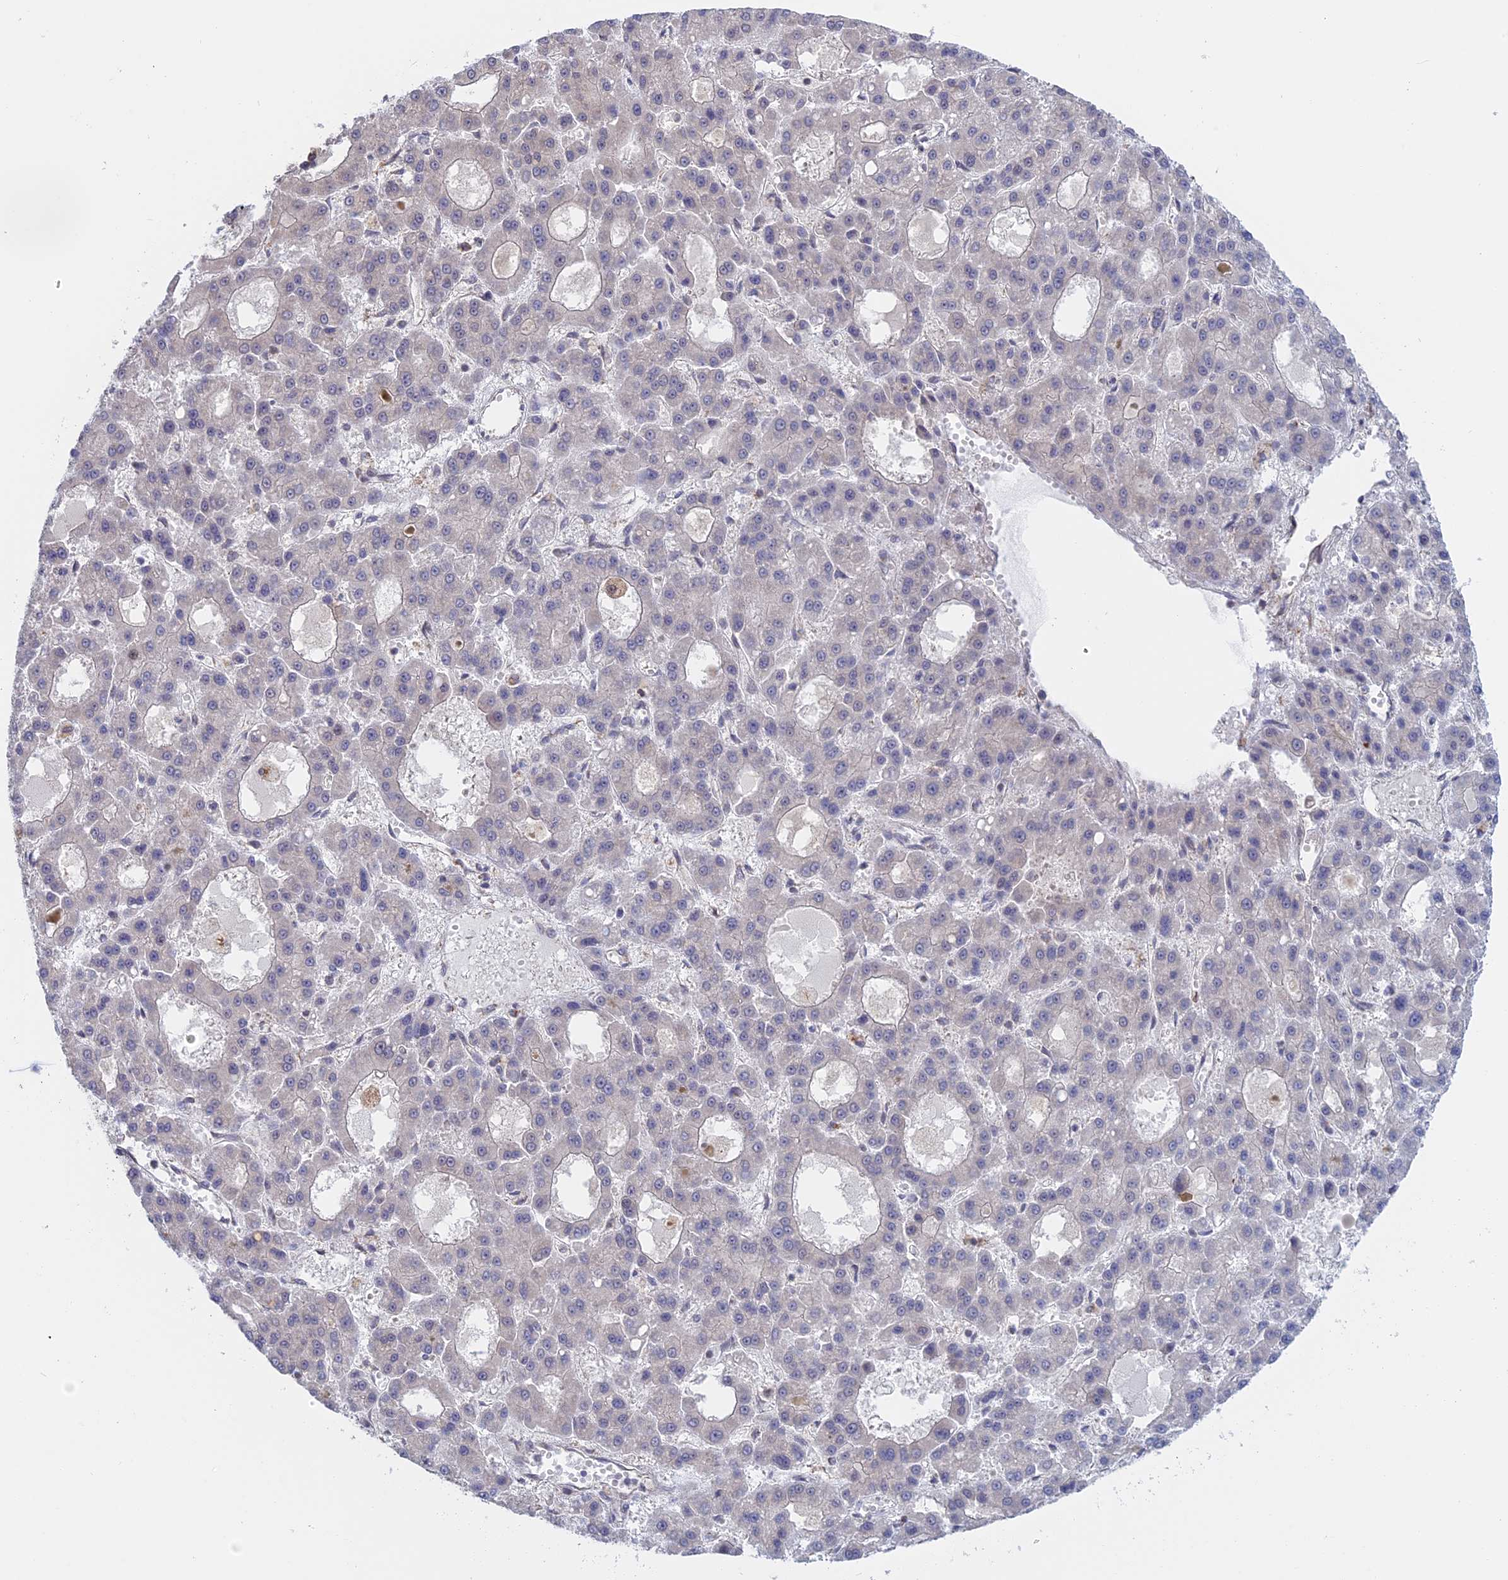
{"staining": {"intensity": "negative", "quantity": "none", "location": "none"}, "tissue": "liver cancer", "cell_type": "Tumor cells", "image_type": "cancer", "snomed": [{"axis": "morphology", "description": "Carcinoma, Hepatocellular, NOS"}, {"axis": "topography", "description": "Liver"}], "caption": "The micrograph demonstrates no significant expression in tumor cells of hepatocellular carcinoma (liver).", "gene": "GSKIP", "patient": {"sex": "male", "age": 70}}